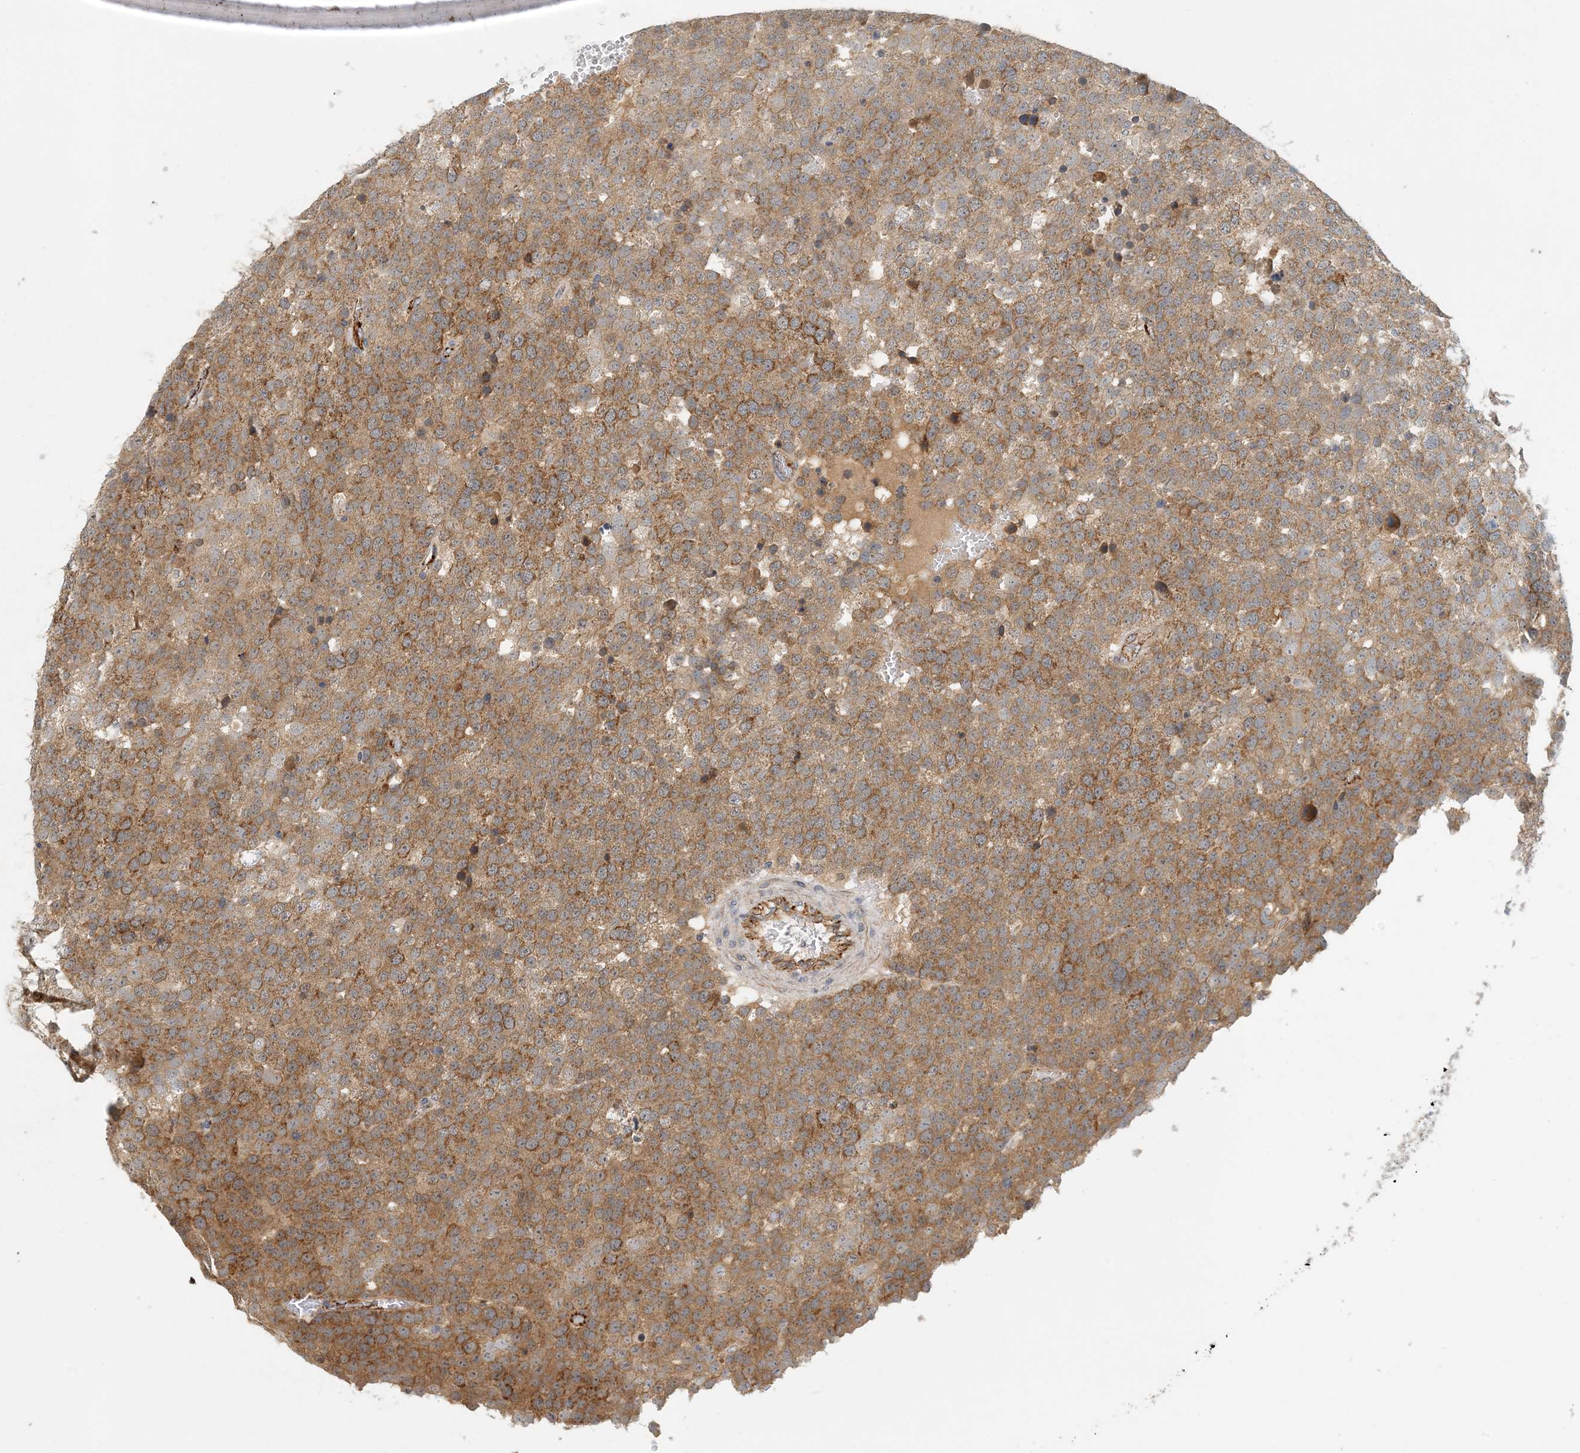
{"staining": {"intensity": "moderate", "quantity": ">75%", "location": "cytoplasmic/membranous"}, "tissue": "testis cancer", "cell_type": "Tumor cells", "image_type": "cancer", "snomed": [{"axis": "morphology", "description": "Seminoma, NOS"}, {"axis": "topography", "description": "Testis"}], "caption": "Immunohistochemical staining of testis cancer shows moderate cytoplasmic/membranous protein staining in approximately >75% of tumor cells. (Stains: DAB in brown, nuclei in blue, Microscopy: brightfield microscopy at high magnification).", "gene": "ZBTB3", "patient": {"sex": "male", "age": 71}}